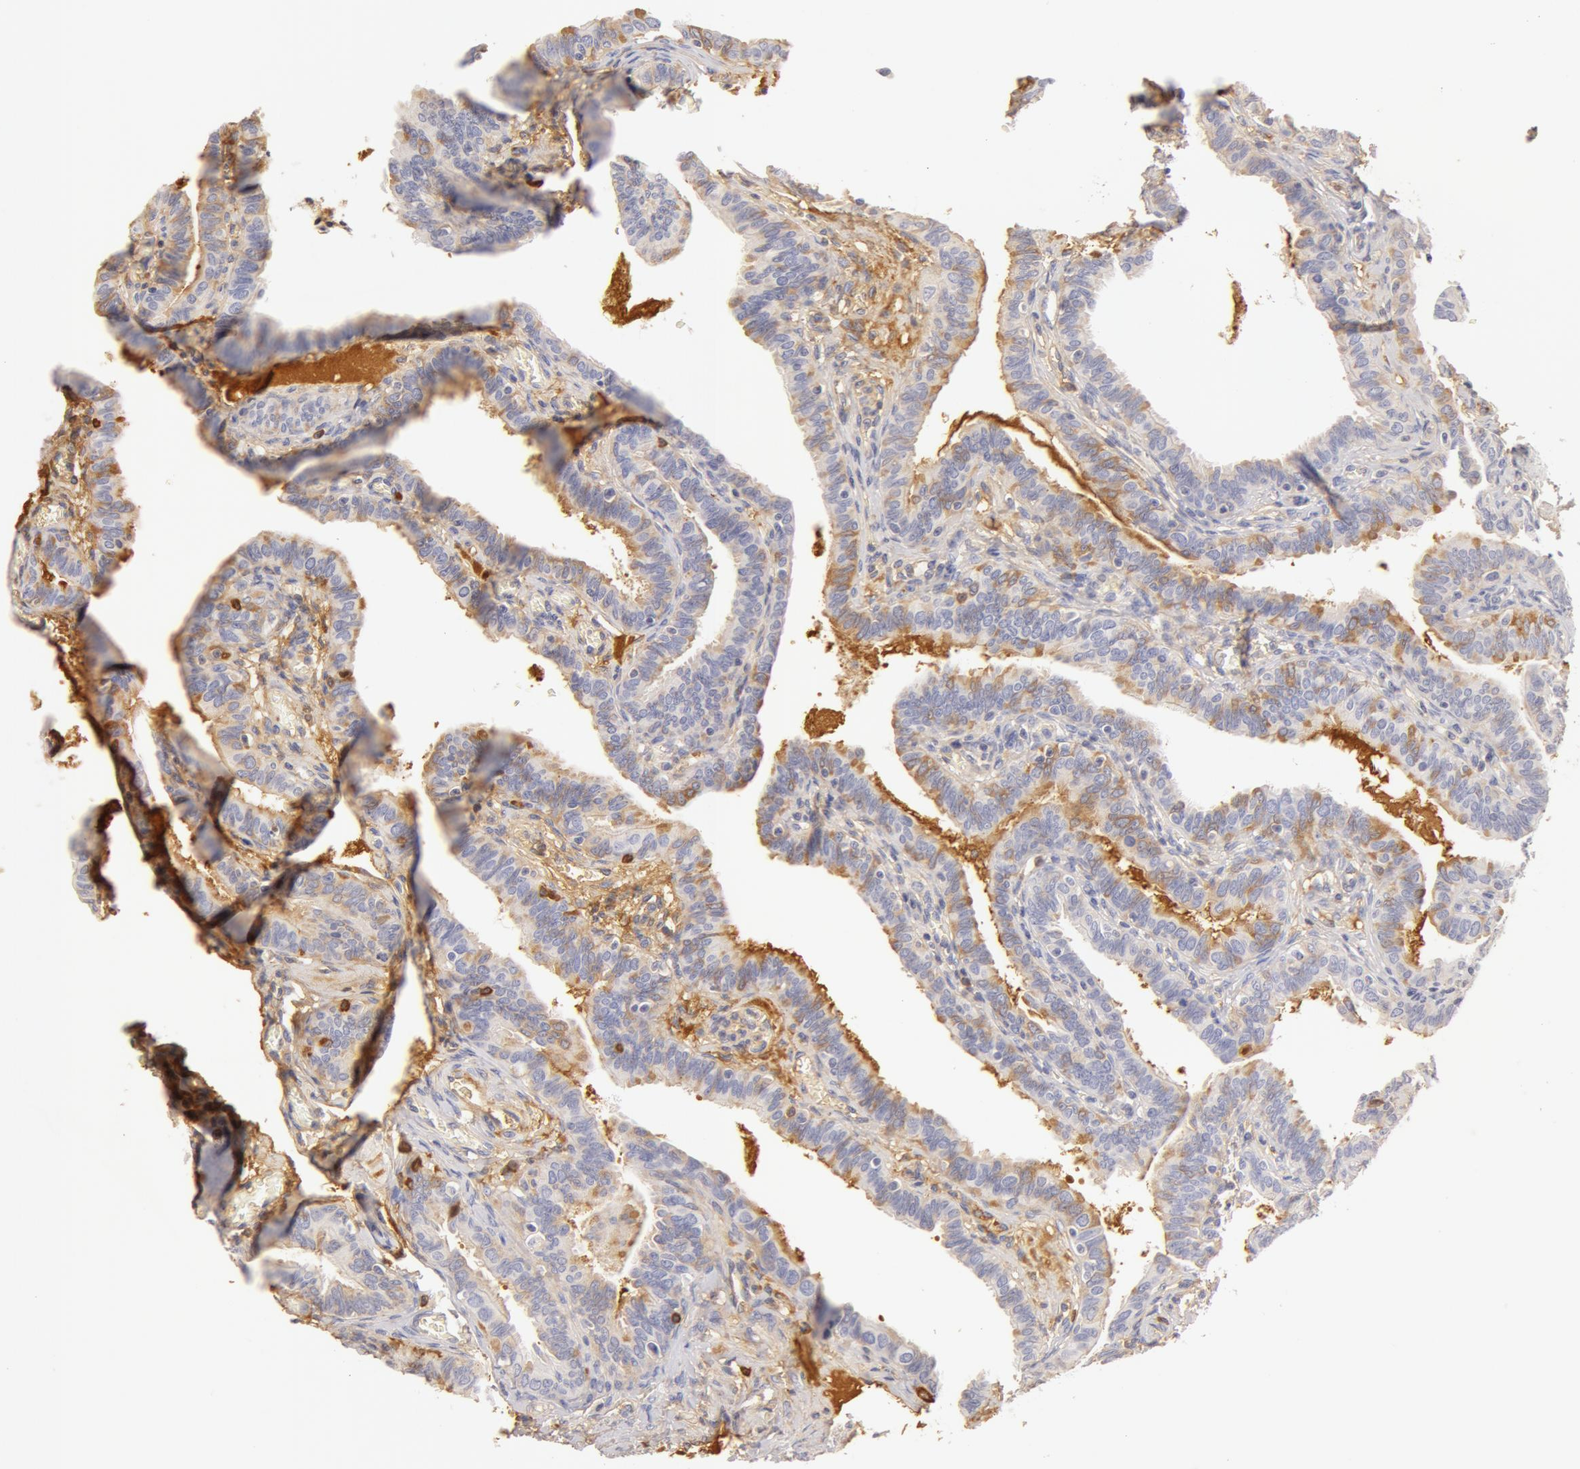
{"staining": {"intensity": "moderate", "quantity": "<25%", "location": "cytoplasmic/membranous"}, "tissue": "fallopian tube", "cell_type": "Glandular cells", "image_type": "normal", "snomed": [{"axis": "morphology", "description": "Normal tissue, NOS"}, {"axis": "topography", "description": "Fallopian tube"}], "caption": "This image displays immunohistochemistry (IHC) staining of unremarkable fallopian tube, with low moderate cytoplasmic/membranous positivity in approximately <25% of glandular cells.", "gene": "GC", "patient": {"sex": "female", "age": 38}}